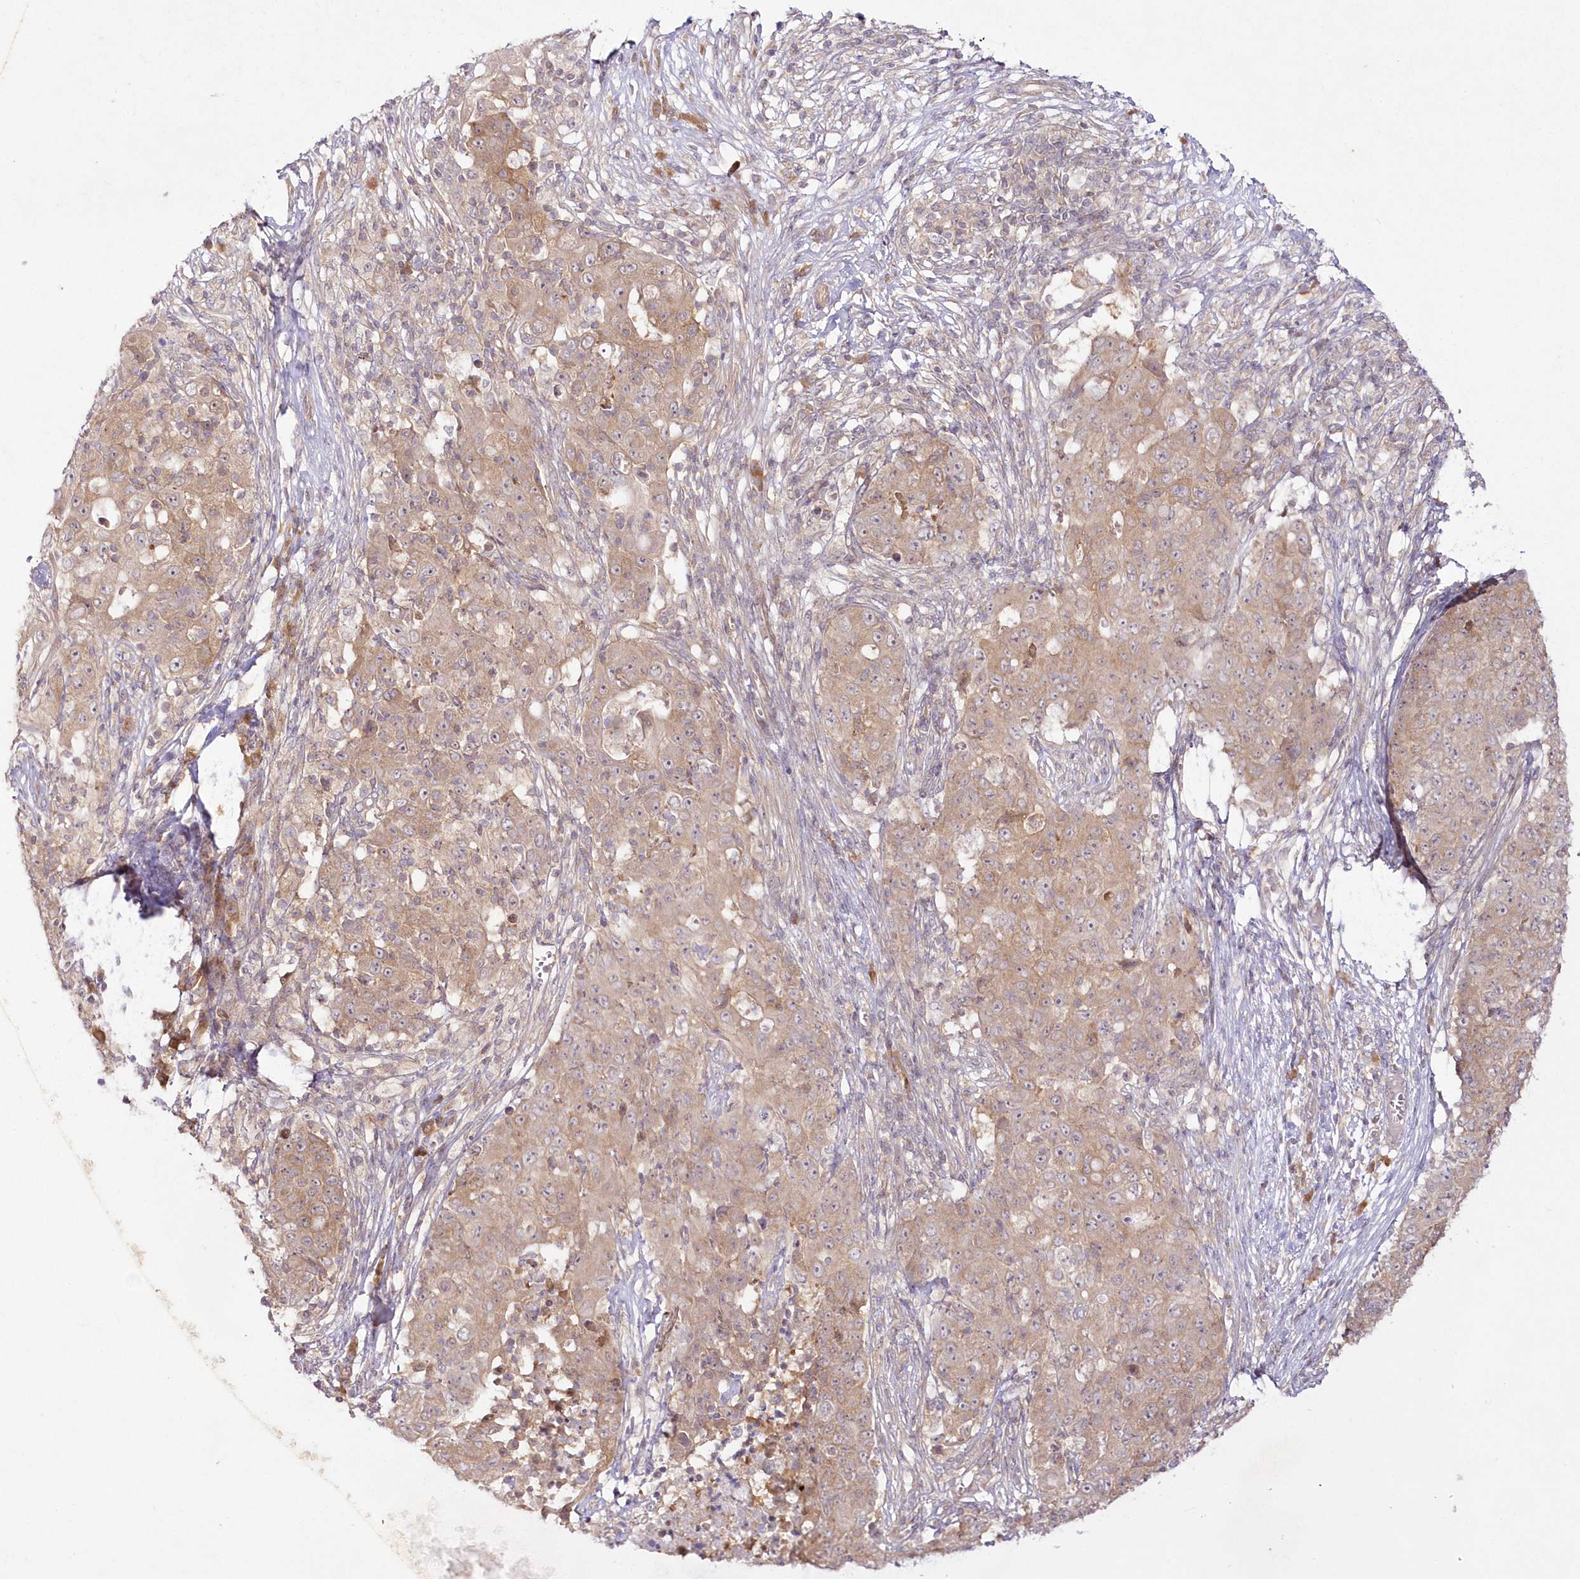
{"staining": {"intensity": "weak", "quantity": ">75%", "location": "cytoplasmic/membranous"}, "tissue": "ovarian cancer", "cell_type": "Tumor cells", "image_type": "cancer", "snomed": [{"axis": "morphology", "description": "Carcinoma, endometroid"}, {"axis": "topography", "description": "Ovary"}], "caption": "Human ovarian cancer (endometroid carcinoma) stained with a protein marker demonstrates weak staining in tumor cells.", "gene": "IPMK", "patient": {"sex": "female", "age": 42}}